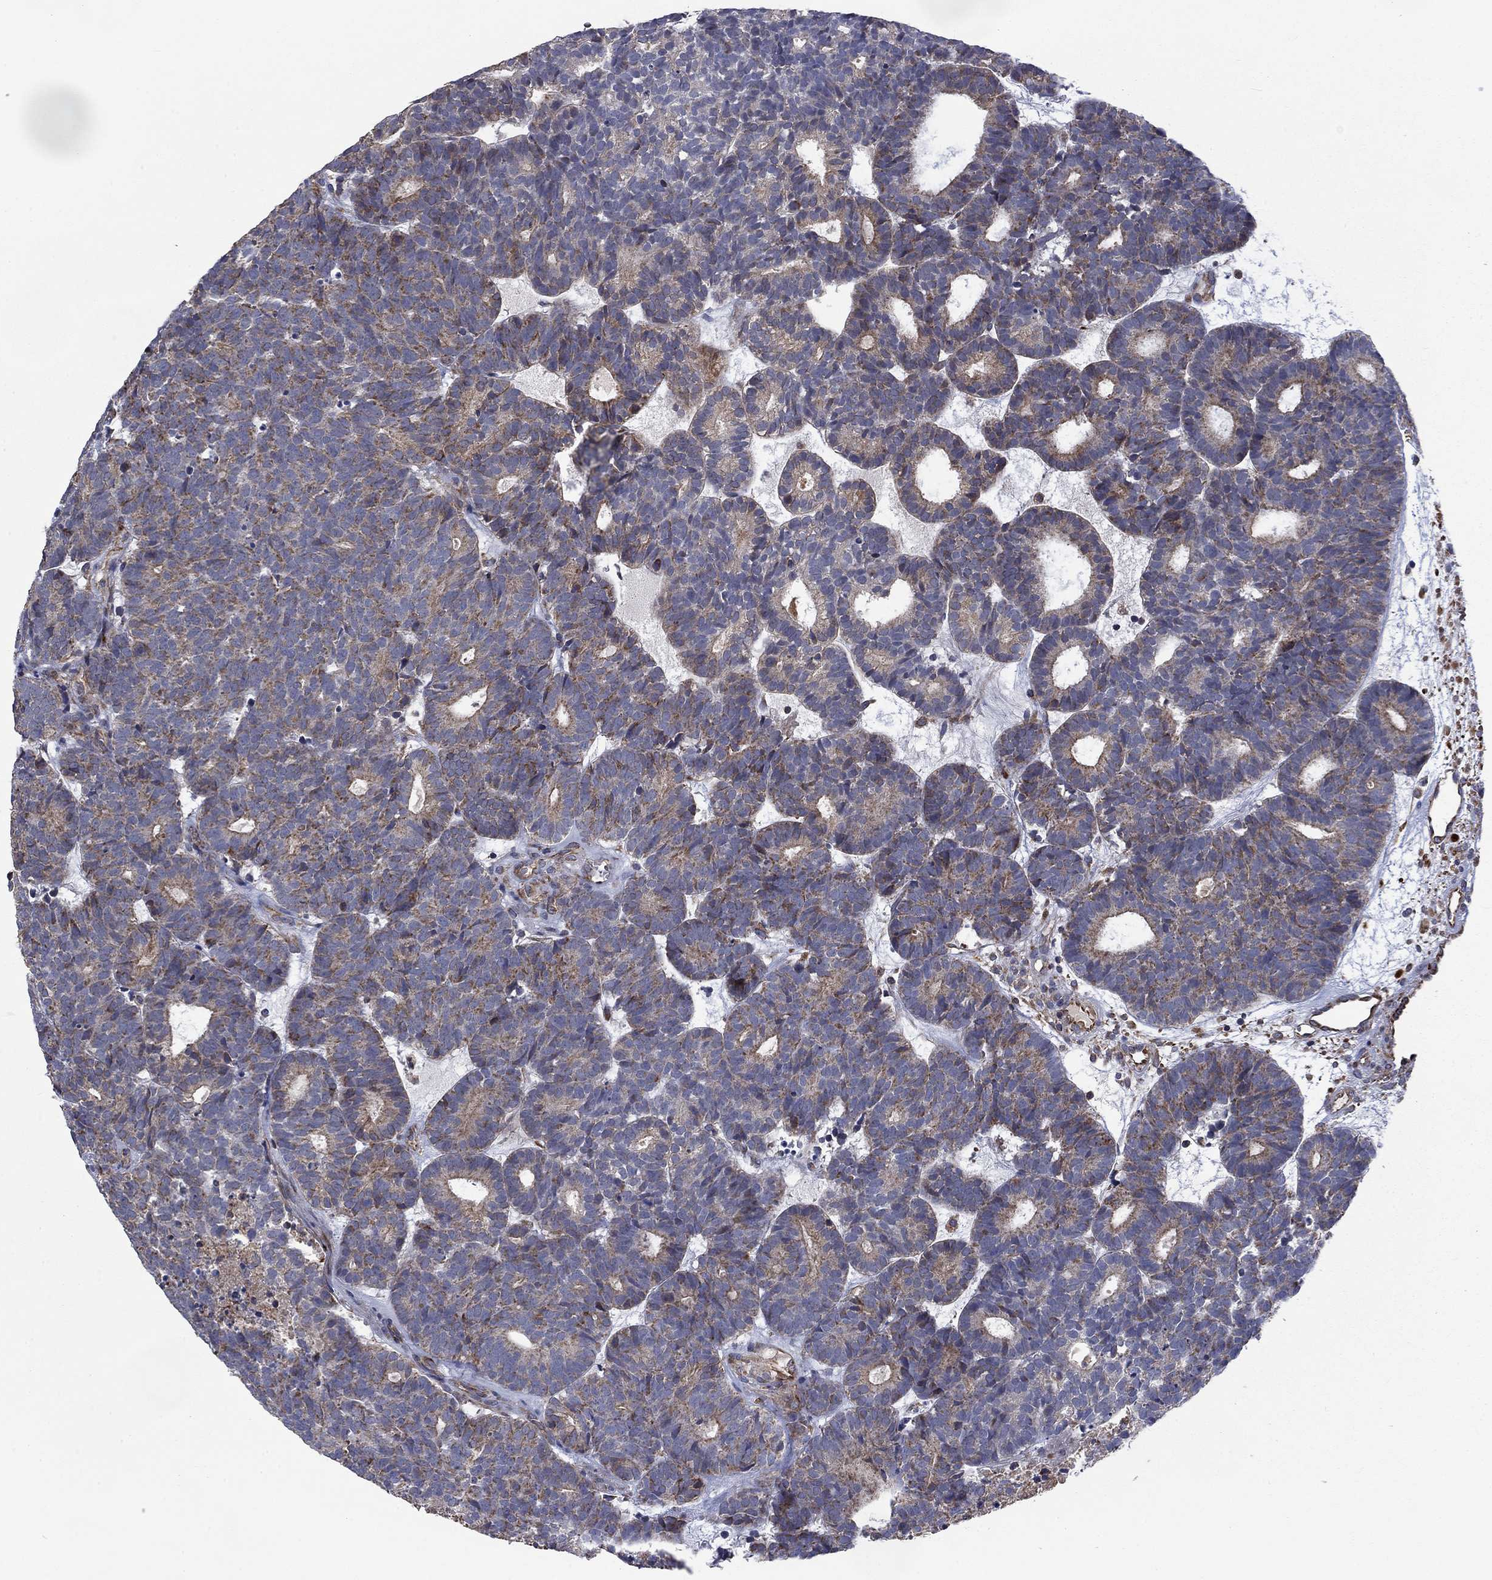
{"staining": {"intensity": "weak", "quantity": "25%-75%", "location": "cytoplasmic/membranous"}, "tissue": "head and neck cancer", "cell_type": "Tumor cells", "image_type": "cancer", "snomed": [{"axis": "morphology", "description": "Adenocarcinoma, NOS"}, {"axis": "topography", "description": "Head-Neck"}], "caption": "Brown immunohistochemical staining in head and neck adenocarcinoma displays weak cytoplasmic/membranous expression in about 25%-75% of tumor cells.", "gene": "NDUFC1", "patient": {"sex": "female", "age": 81}}